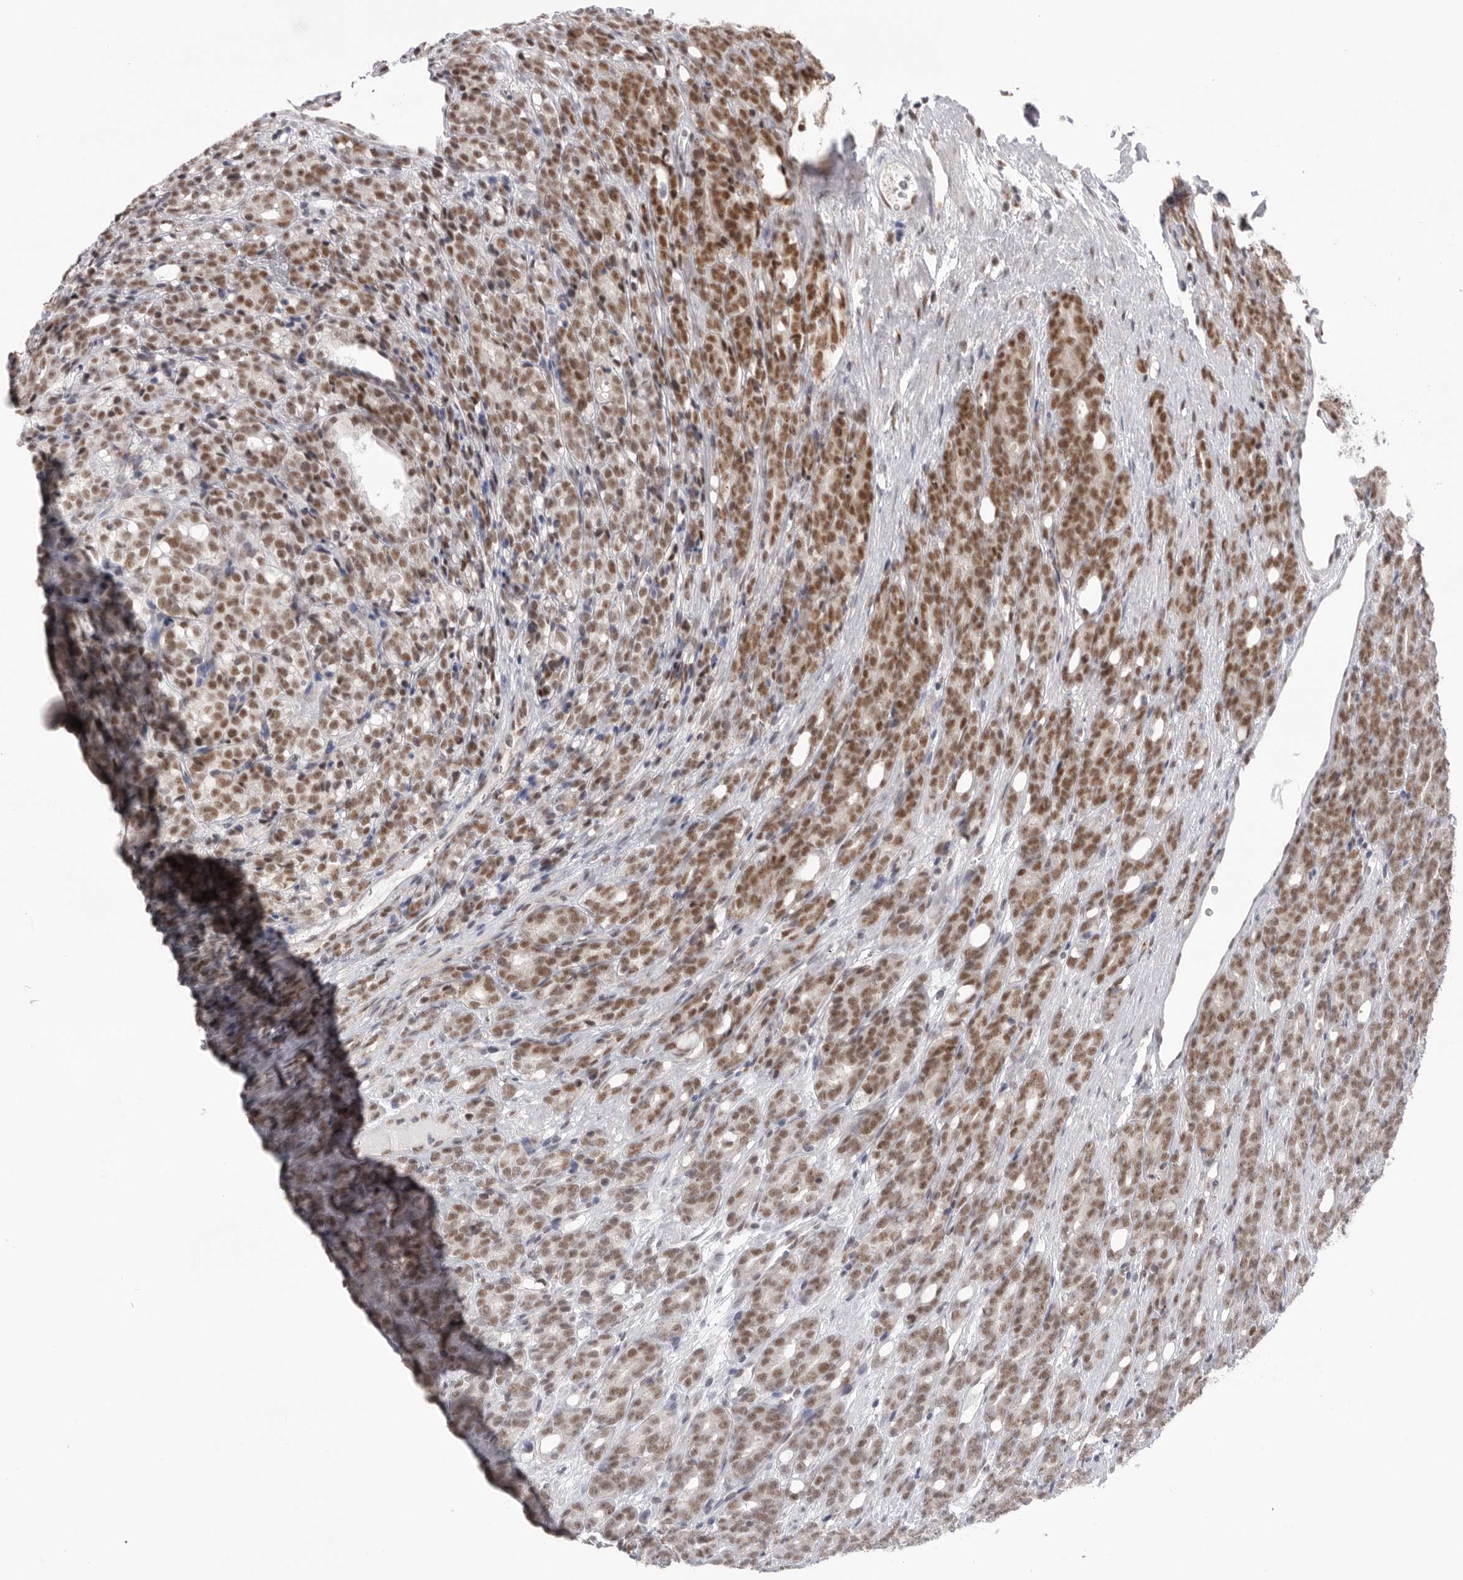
{"staining": {"intensity": "moderate", "quantity": ">75%", "location": "nuclear"}, "tissue": "prostate cancer", "cell_type": "Tumor cells", "image_type": "cancer", "snomed": [{"axis": "morphology", "description": "Adenocarcinoma, High grade"}, {"axis": "topography", "description": "Prostate"}], "caption": "DAB (3,3'-diaminobenzidine) immunohistochemical staining of human high-grade adenocarcinoma (prostate) displays moderate nuclear protein staining in approximately >75% of tumor cells.", "gene": "BCLAF3", "patient": {"sex": "male", "age": 62}}